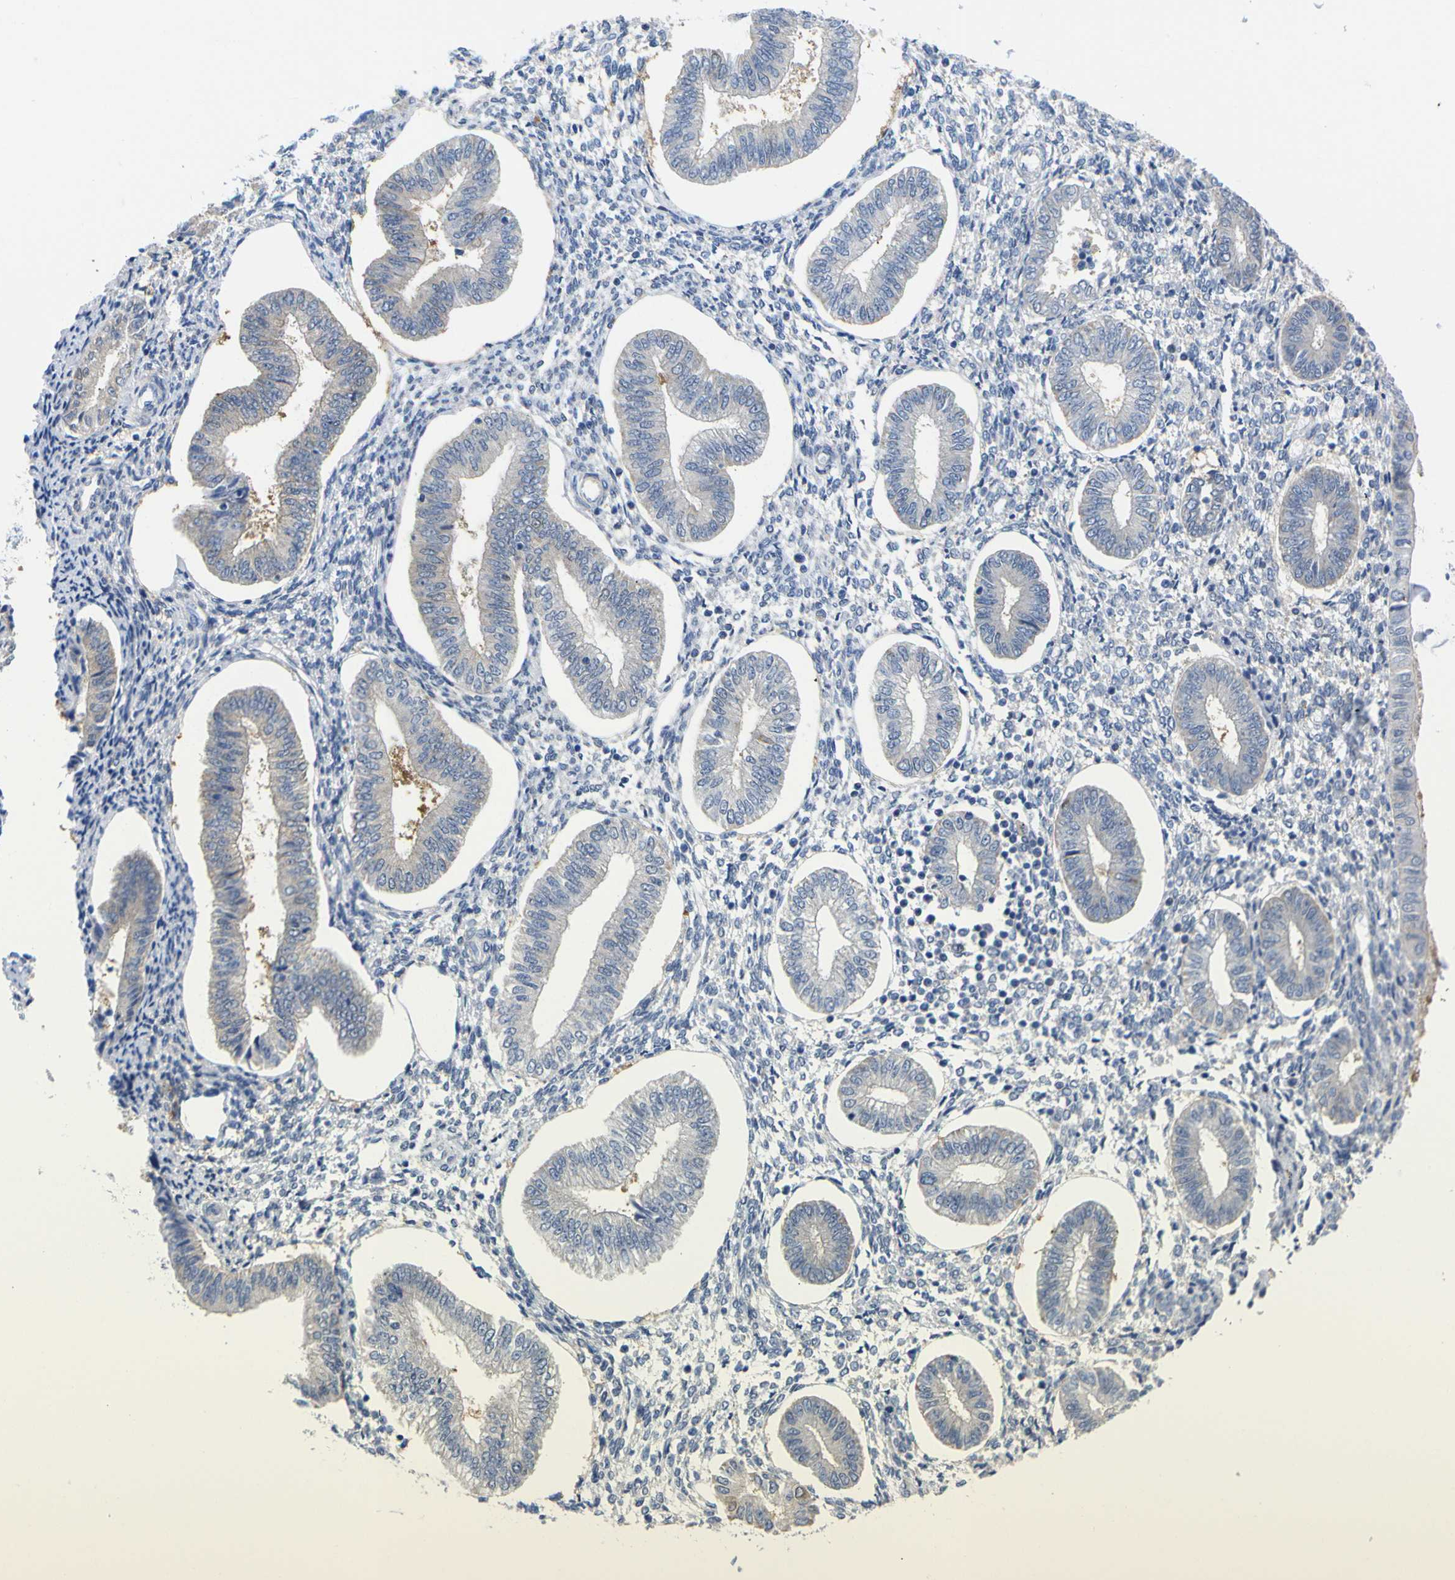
{"staining": {"intensity": "negative", "quantity": "none", "location": "none"}, "tissue": "endometrium", "cell_type": "Cells in endometrial stroma", "image_type": "normal", "snomed": [{"axis": "morphology", "description": "Normal tissue, NOS"}, {"axis": "topography", "description": "Endometrium"}], "caption": "Immunohistochemical staining of benign endometrium reveals no significant staining in cells in endometrial stroma.", "gene": "PEBP1", "patient": {"sex": "female", "age": 50}}